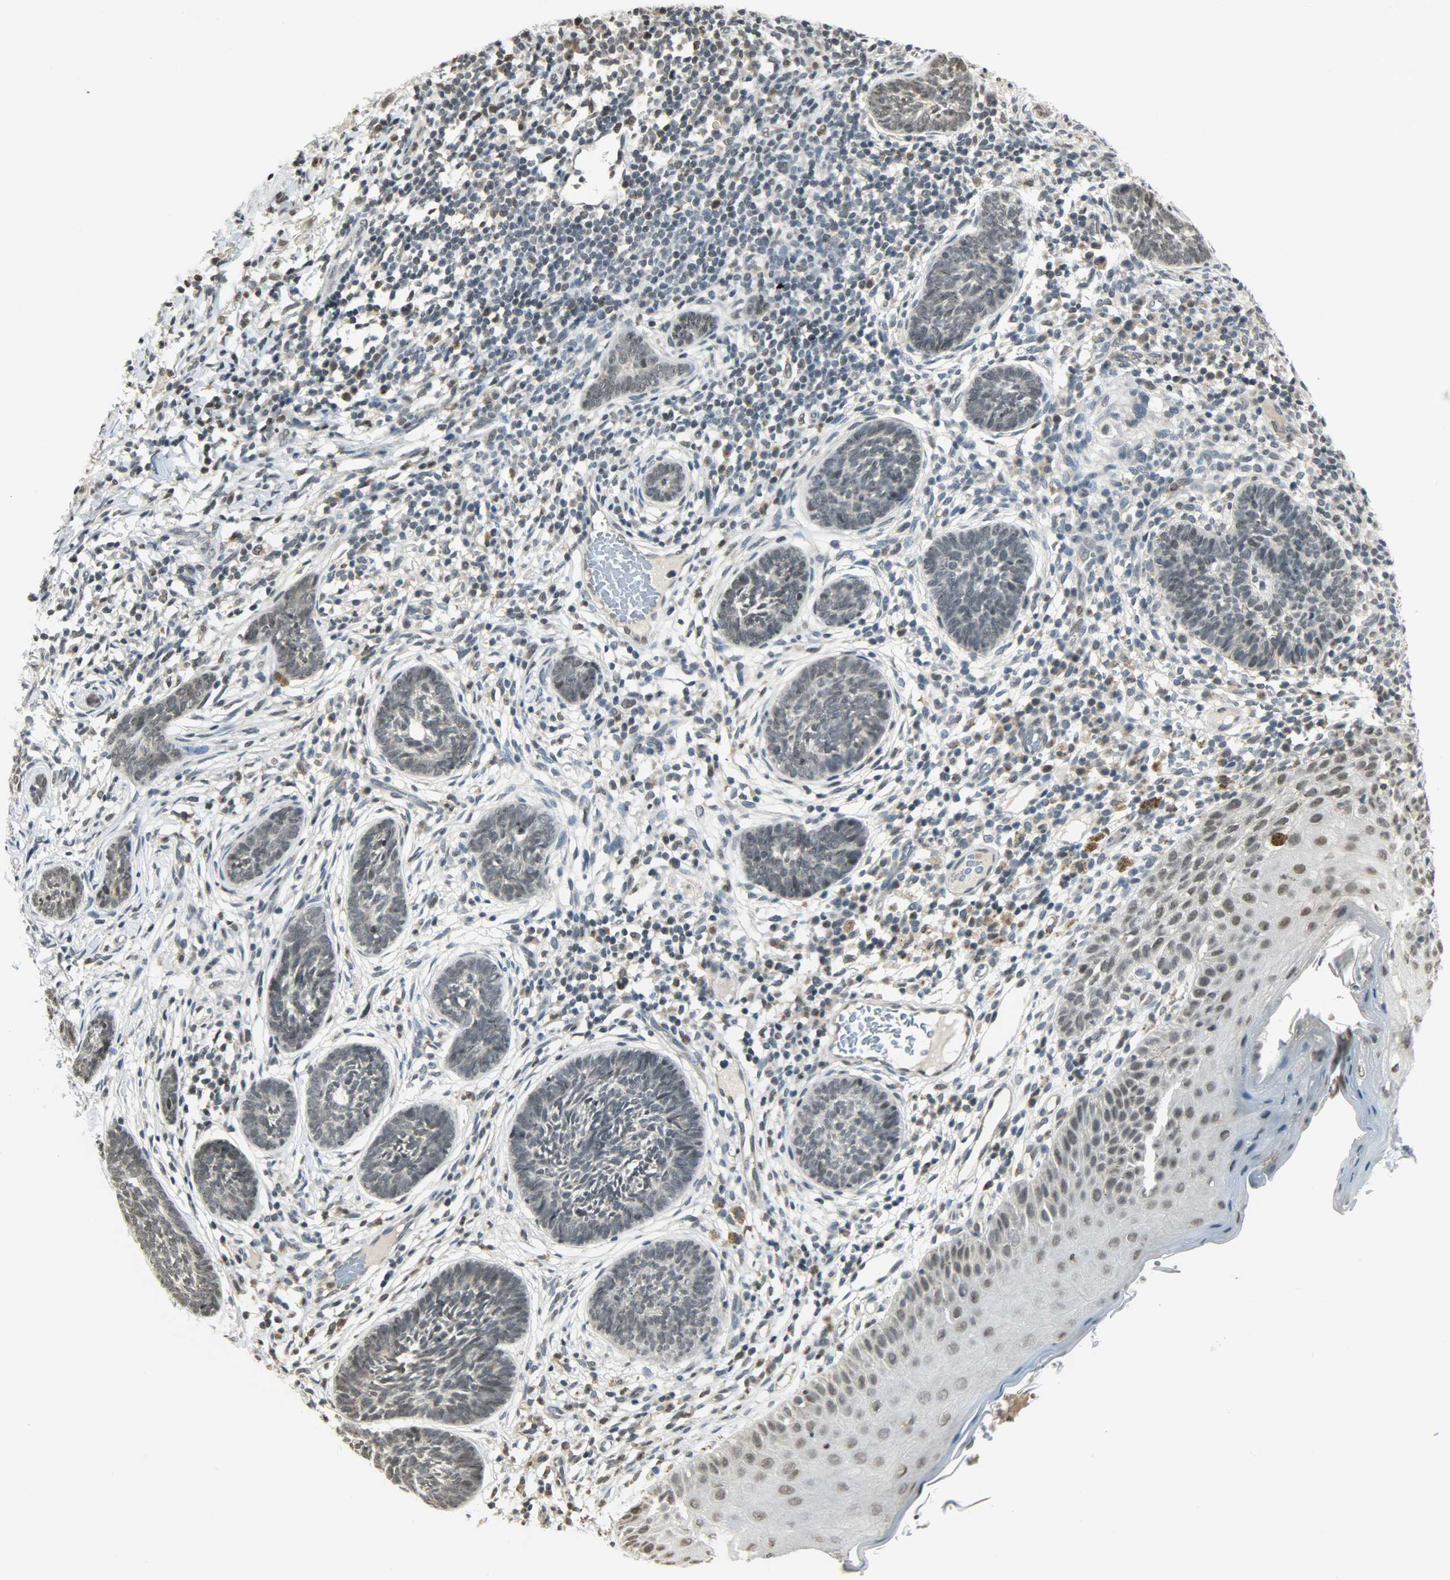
{"staining": {"intensity": "weak", "quantity": "<25%", "location": "nuclear"}, "tissue": "skin cancer", "cell_type": "Tumor cells", "image_type": "cancer", "snomed": [{"axis": "morphology", "description": "Normal tissue, NOS"}, {"axis": "morphology", "description": "Basal cell carcinoma"}, {"axis": "topography", "description": "Skin"}], "caption": "Immunohistochemistry (IHC) of skin cancer (basal cell carcinoma) displays no expression in tumor cells.", "gene": "SMARCA5", "patient": {"sex": "male", "age": 87}}